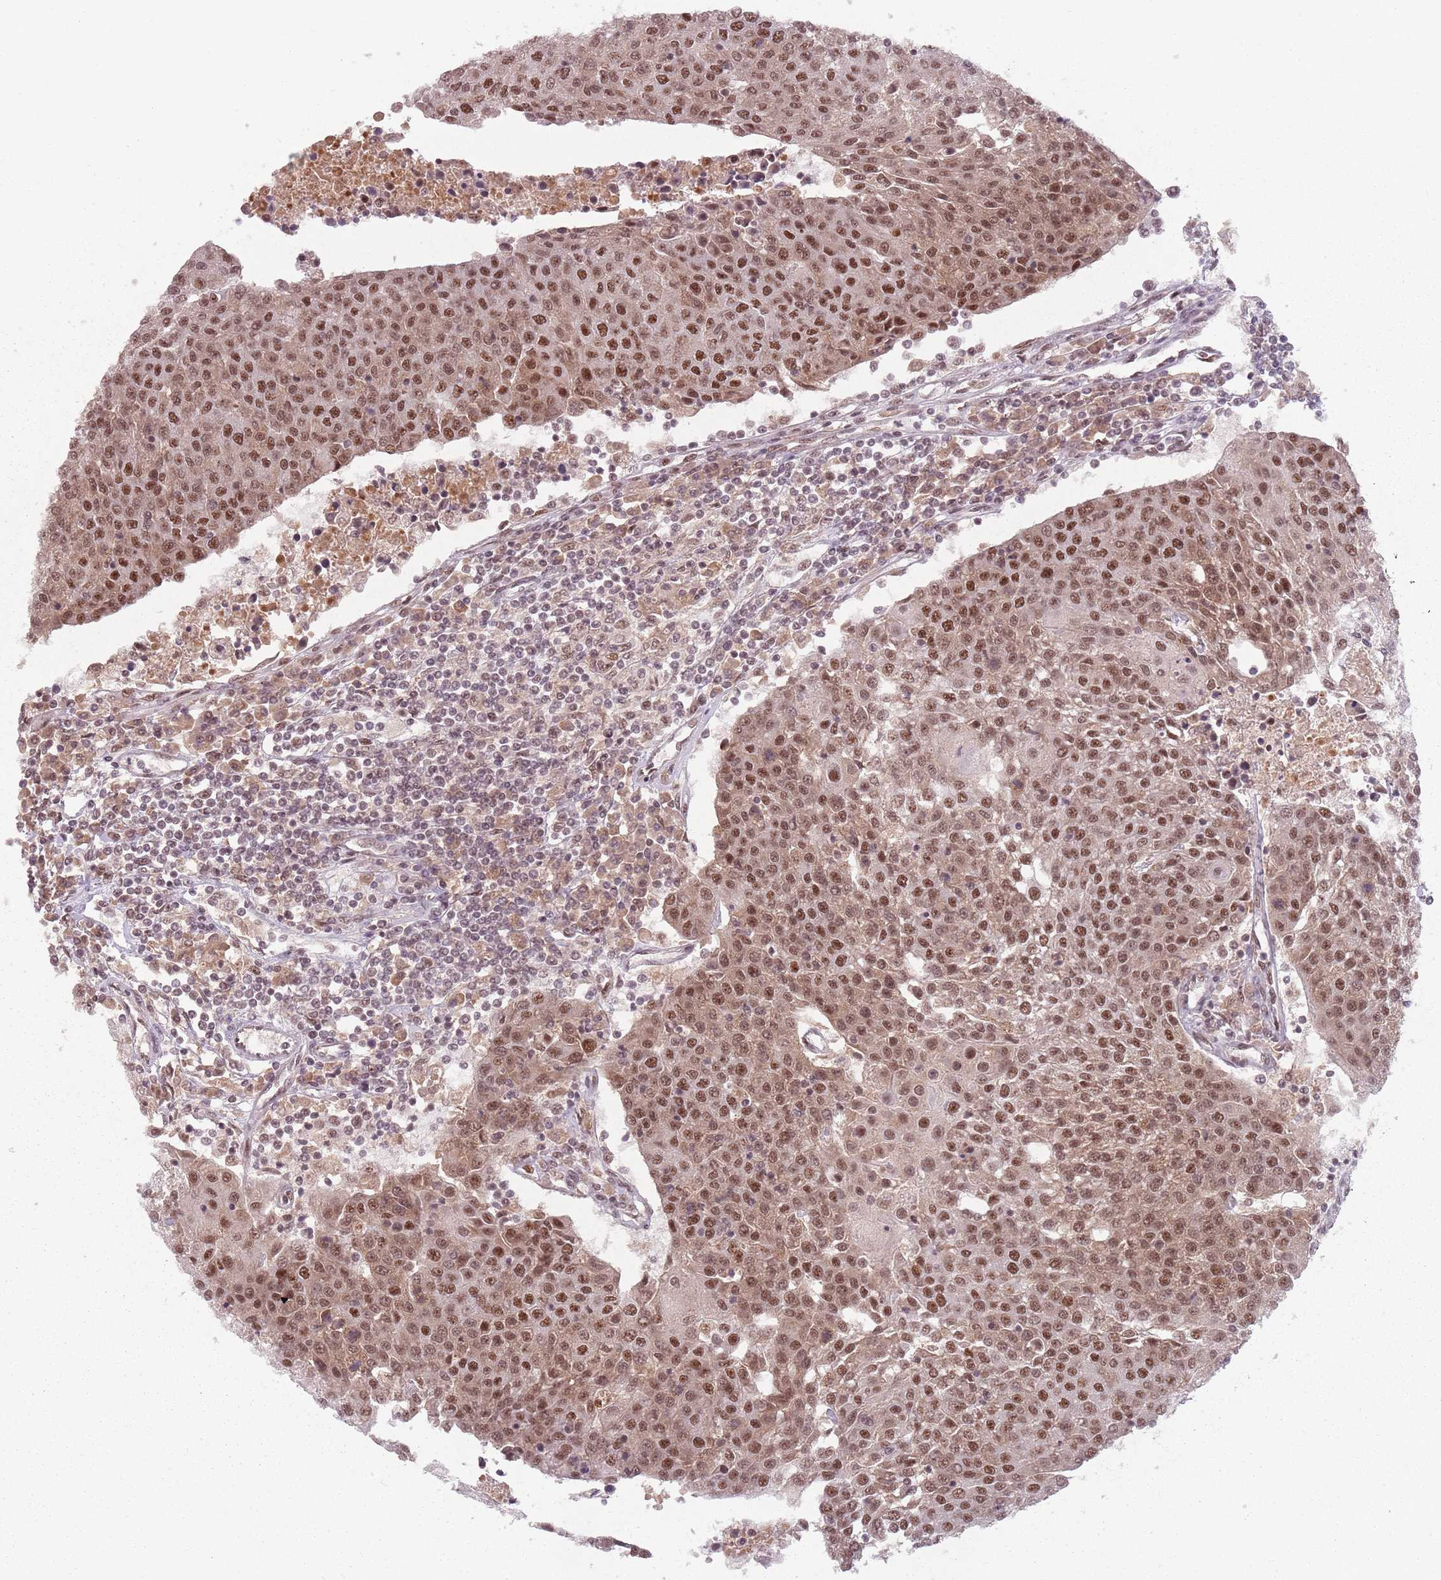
{"staining": {"intensity": "moderate", "quantity": ">75%", "location": "nuclear"}, "tissue": "urothelial cancer", "cell_type": "Tumor cells", "image_type": "cancer", "snomed": [{"axis": "morphology", "description": "Urothelial carcinoma, High grade"}, {"axis": "topography", "description": "Urinary bladder"}], "caption": "Immunohistochemistry staining of urothelial cancer, which exhibits medium levels of moderate nuclear positivity in approximately >75% of tumor cells indicating moderate nuclear protein positivity. The staining was performed using DAB (brown) for protein detection and nuclei were counterstained in hematoxylin (blue).", "gene": "NCBP1", "patient": {"sex": "female", "age": 85}}